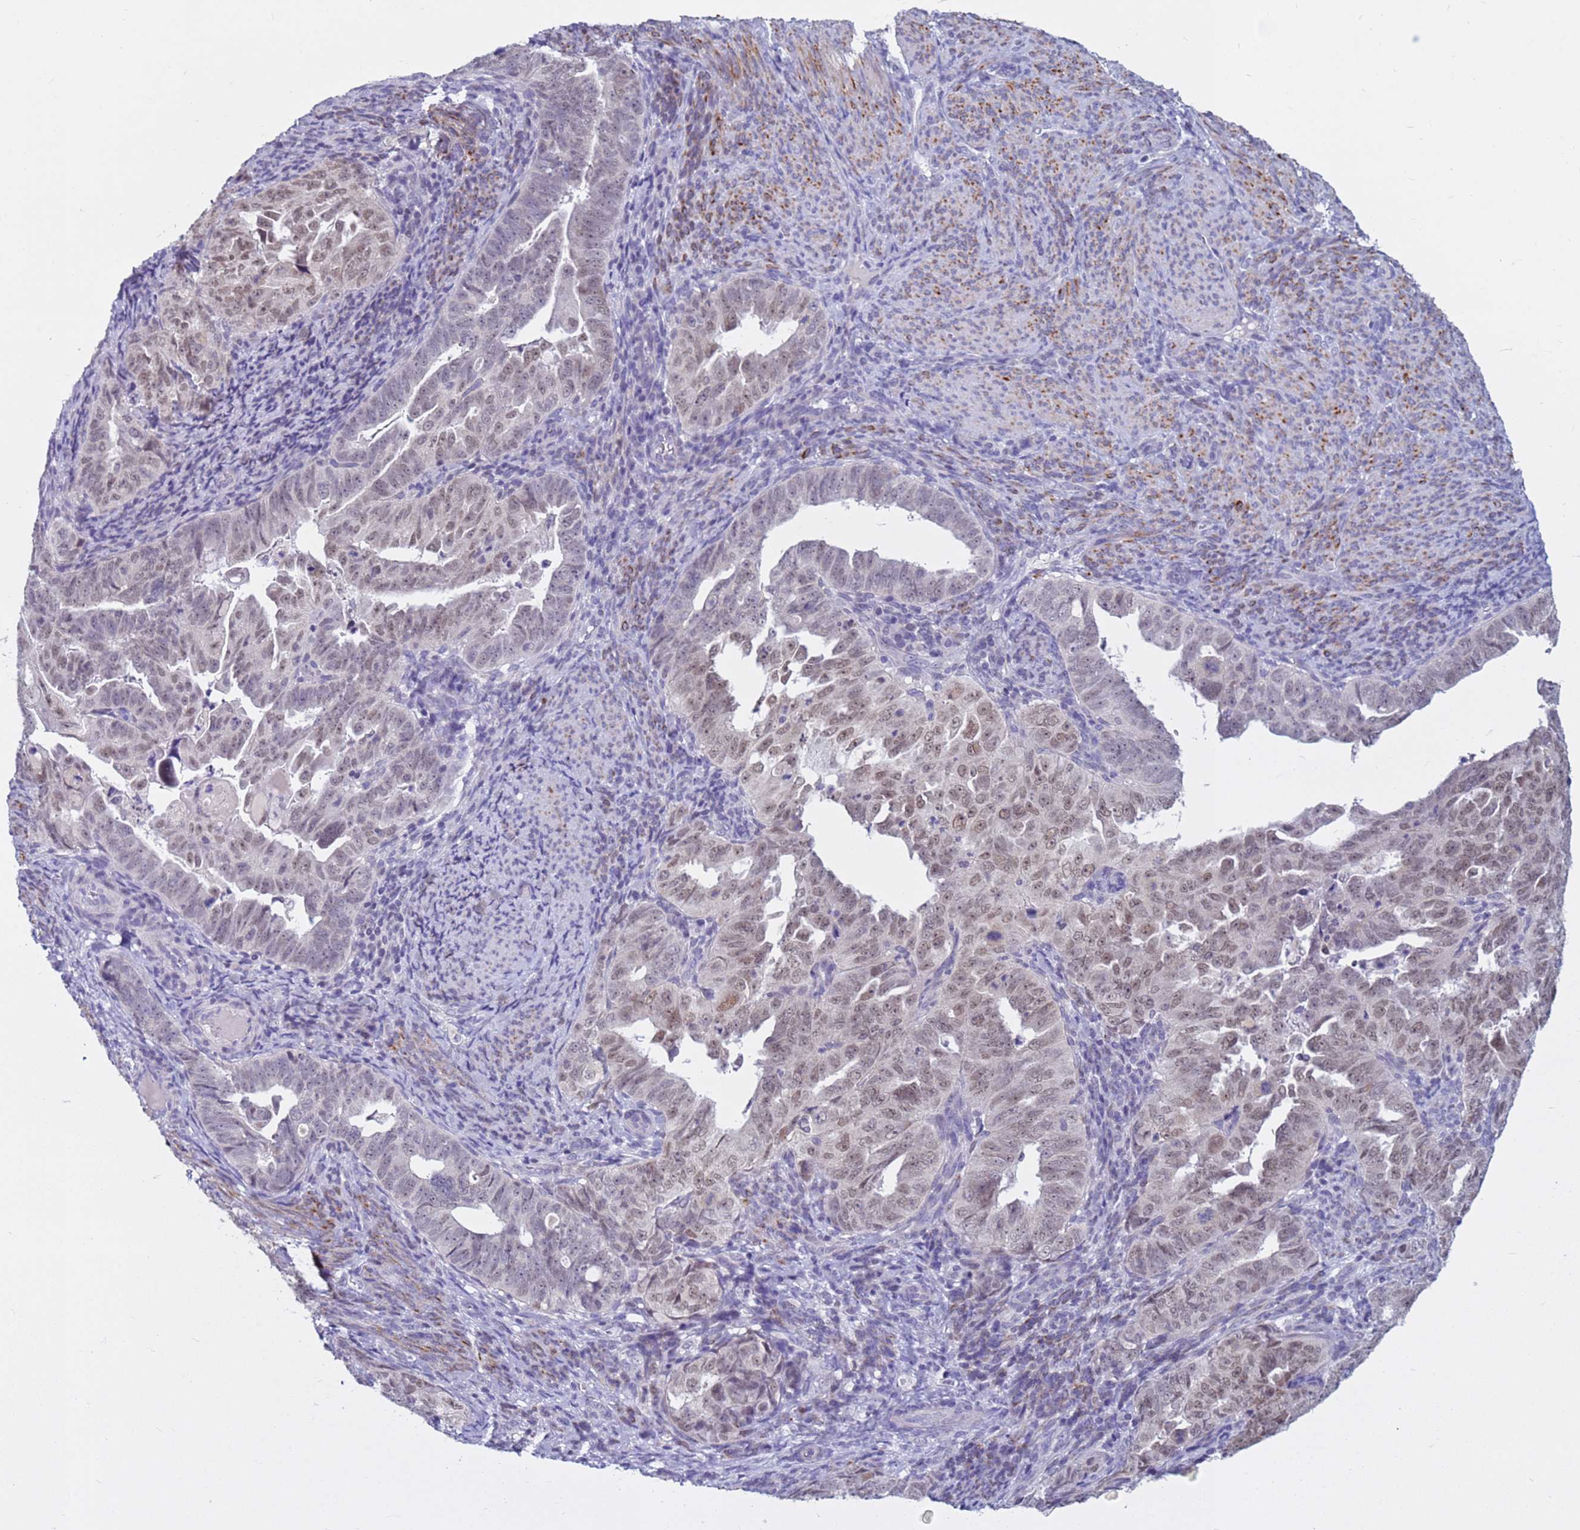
{"staining": {"intensity": "moderate", "quantity": "25%-75%", "location": "nuclear"}, "tissue": "endometrial cancer", "cell_type": "Tumor cells", "image_type": "cancer", "snomed": [{"axis": "morphology", "description": "Adenocarcinoma, NOS"}, {"axis": "topography", "description": "Endometrium"}], "caption": "Endometrial adenocarcinoma stained for a protein exhibits moderate nuclear positivity in tumor cells.", "gene": "CDK2AP2", "patient": {"sex": "female", "age": 65}}